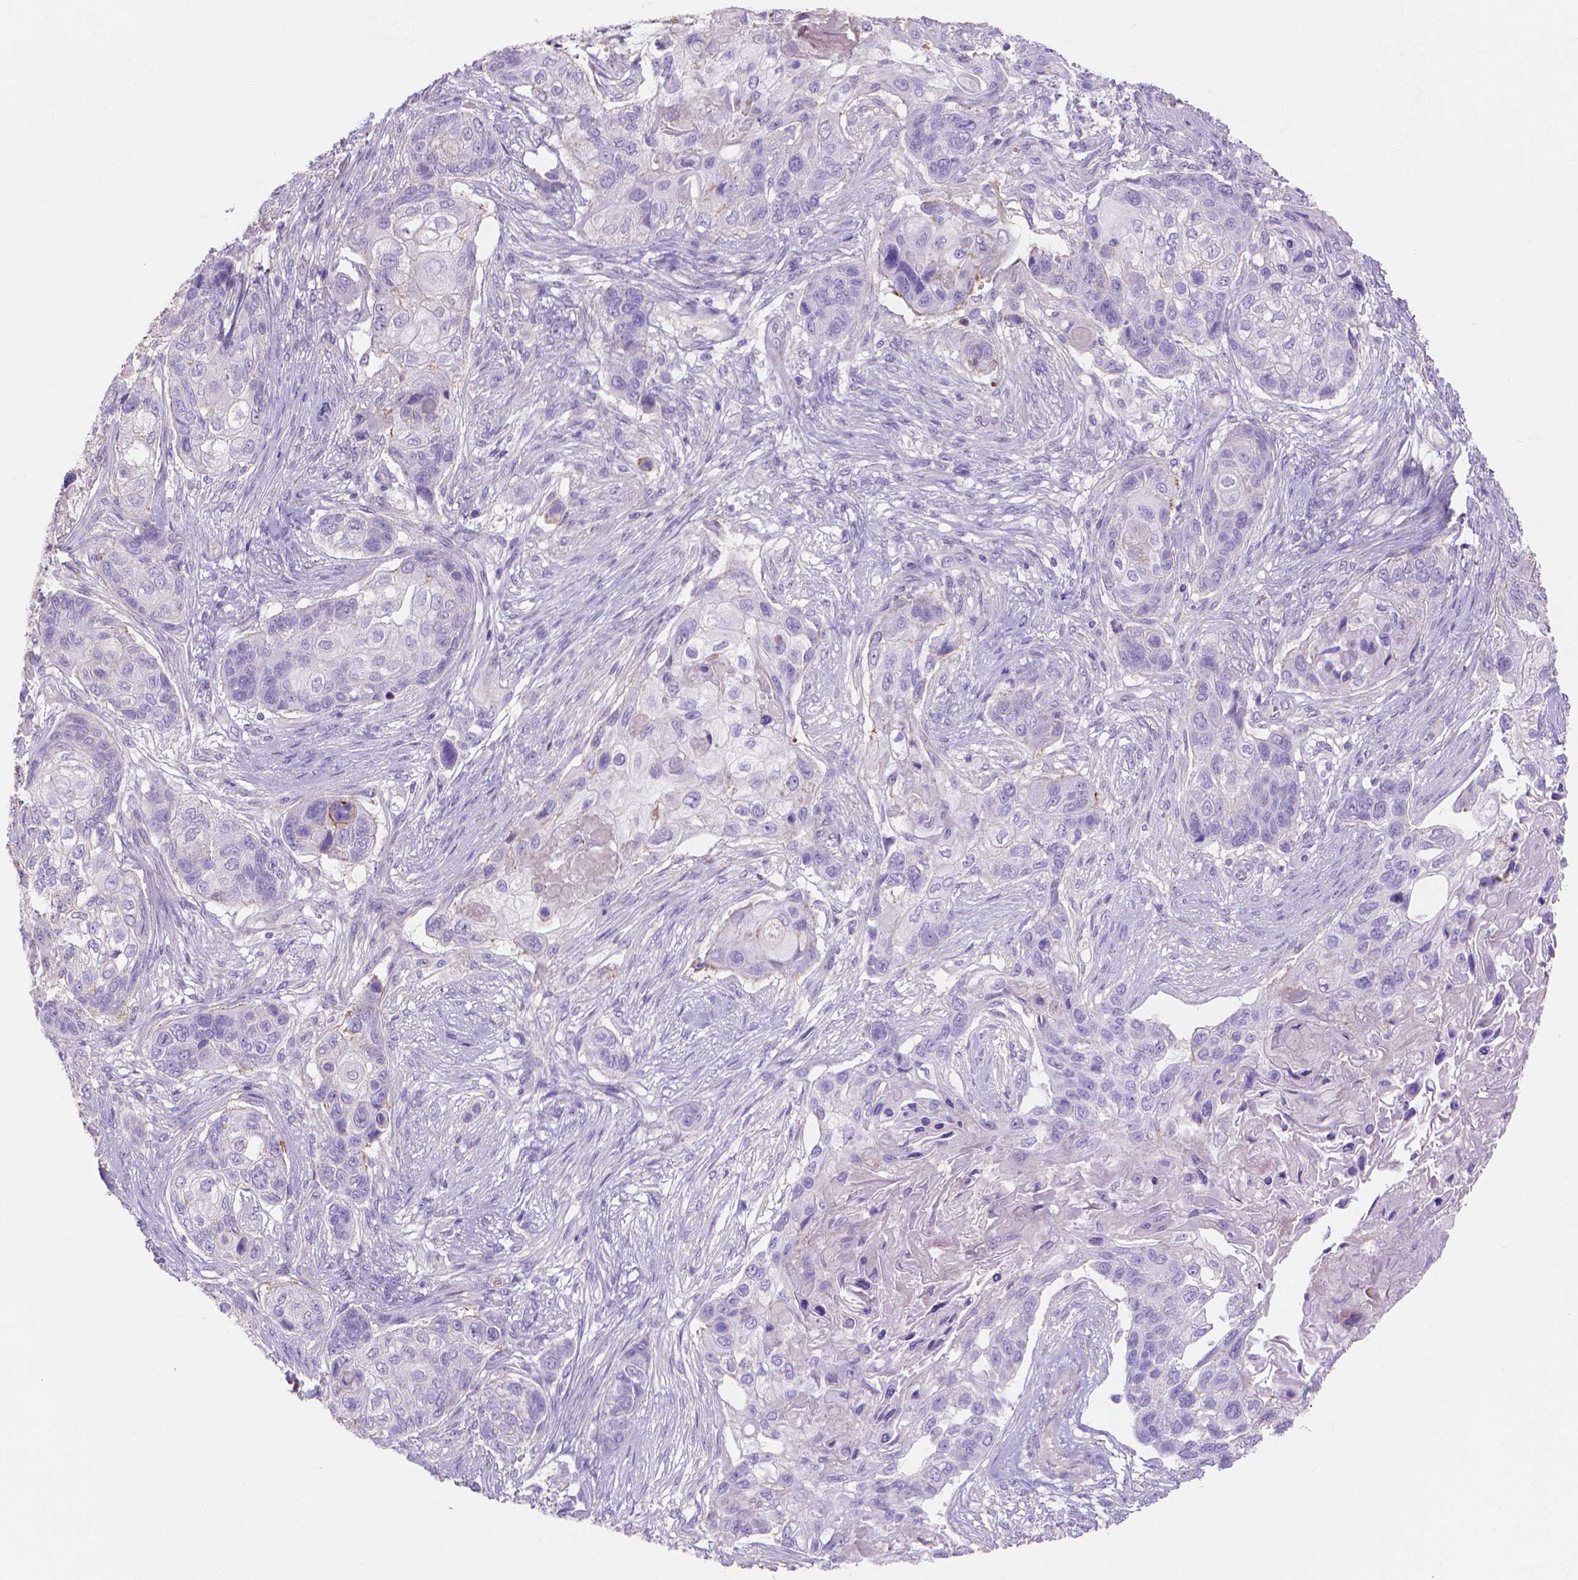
{"staining": {"intensity": "negative", "quantity": "none", "location": "none"}, "tissue": "lung cancer", "cell_type": "Tumor cells", "image_type": "cancer", "snomed": [{"axis": "morphology", "description": "Squamous cell carcinoma, NOS"}, {"axis": "topography", "description": "Lung"}], "caption": "This micrograph is of lung cancer stained with immunohistochemistry (IHC) to label a protein in brown with the nuclei are counter-stained blue. There is no expression in tumor cells.", "gene": "MBLAC1", "patient": {"sex": "male", "age": 69}}